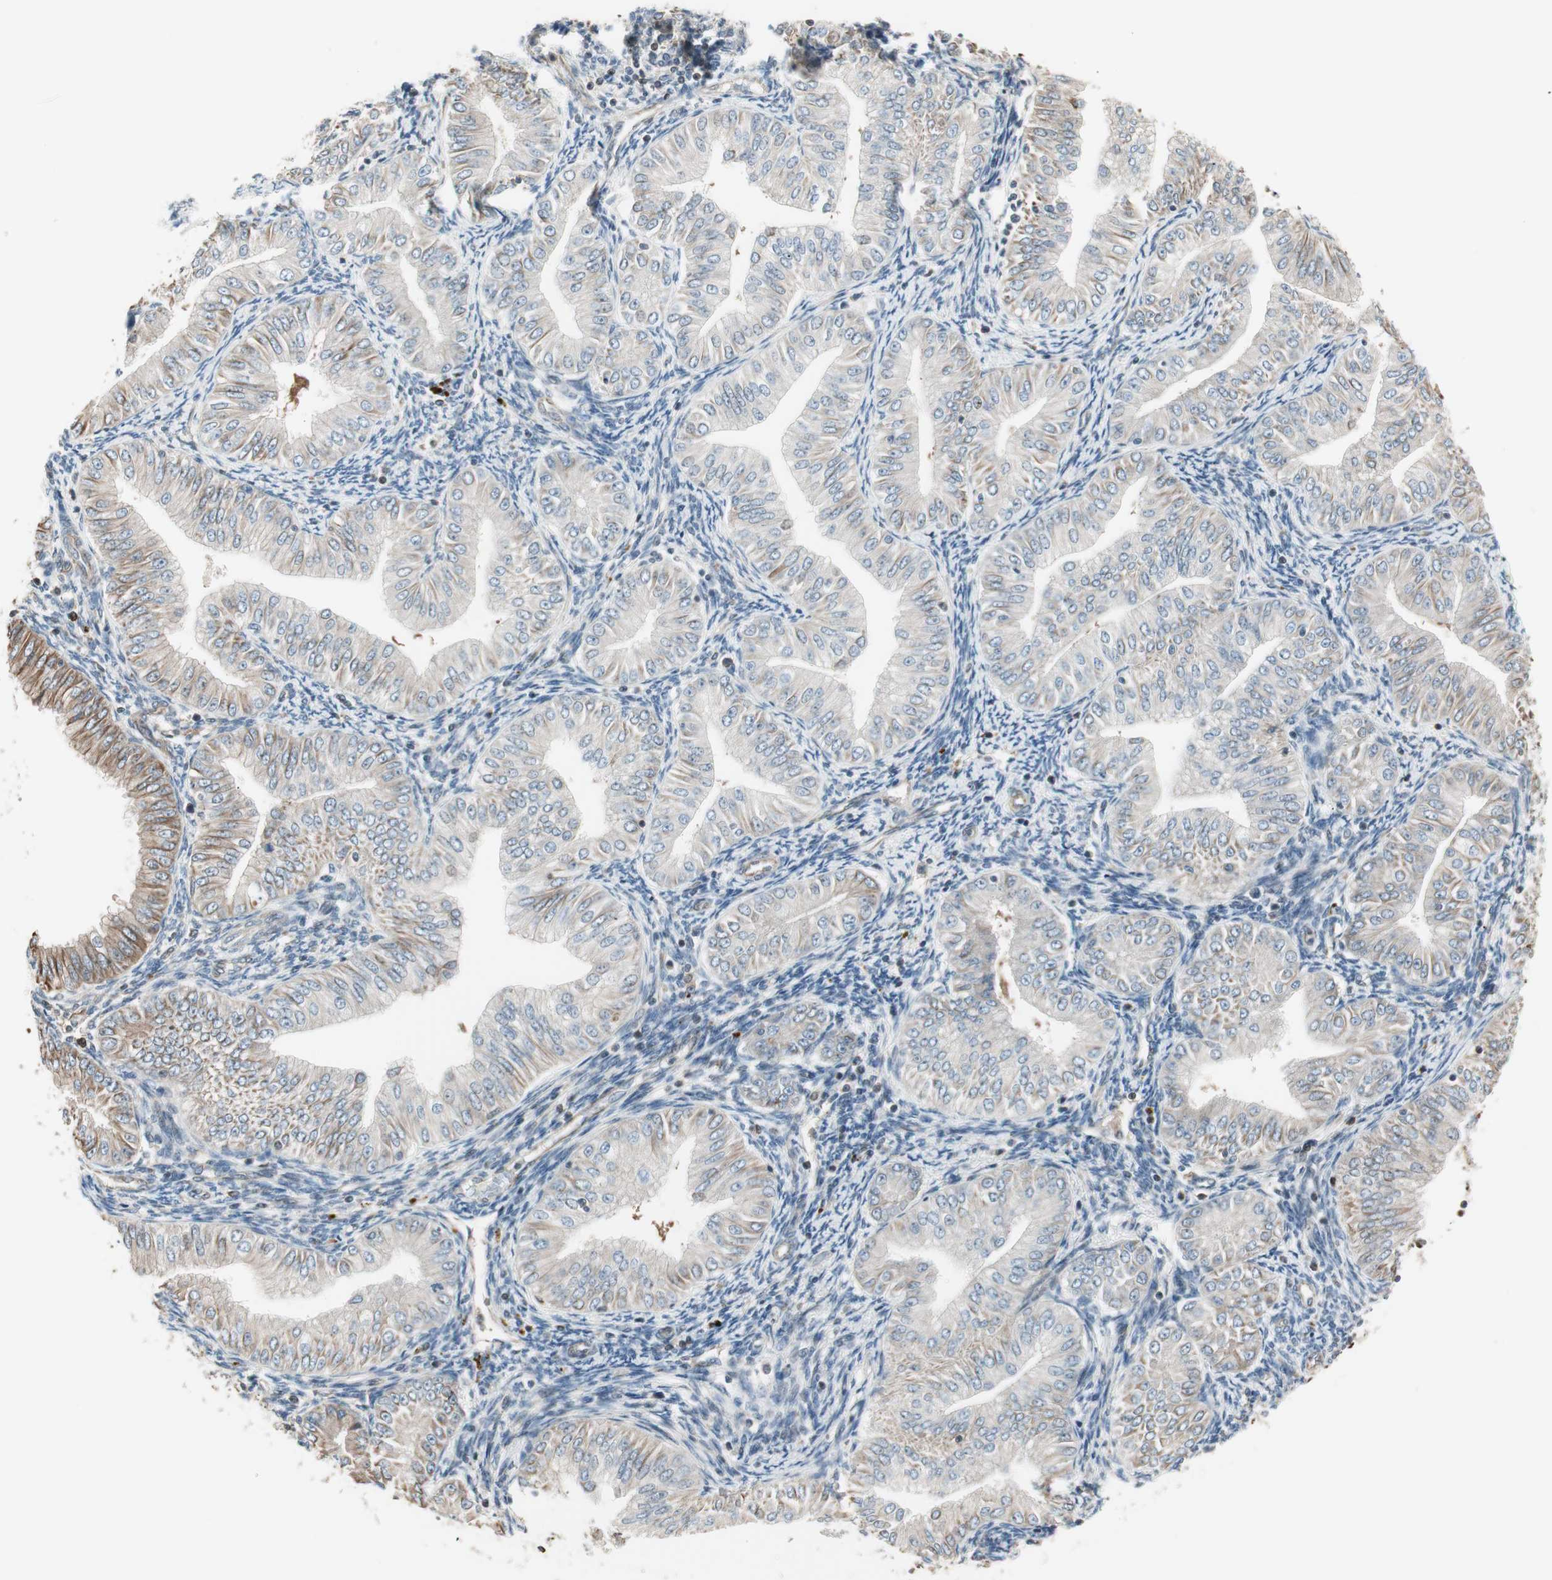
{"staining": {"intensity": "weak", "quantity": ">75%", "location": "cytoplasmic/membranous"}, "tissue": "endometrial cancer", "cell_type": "Tumor cells", "image_type": "cancer", "snomed": [{"axis": "morphology", "description": "Normal tissue, NOS"}, {"axis": "morphology", "description": "Adenocarcinoma, NOS"}, {"axis": "topography", "description": "Endometrium"}], "caption": "Immunohistochemistry (IHC) histopathology image of neoplastic tissue: endometrial cancer (adenocarcinoma) stained using immunohistochemistry shows low levels of weak protein expression localized specifically in the cytoplasmic/membranous of tumor cells, appearing as a cytoplasmic/membranous brown color.", "gene": "MAD2L2", "patient": {"sex": "female", "age": 53}}